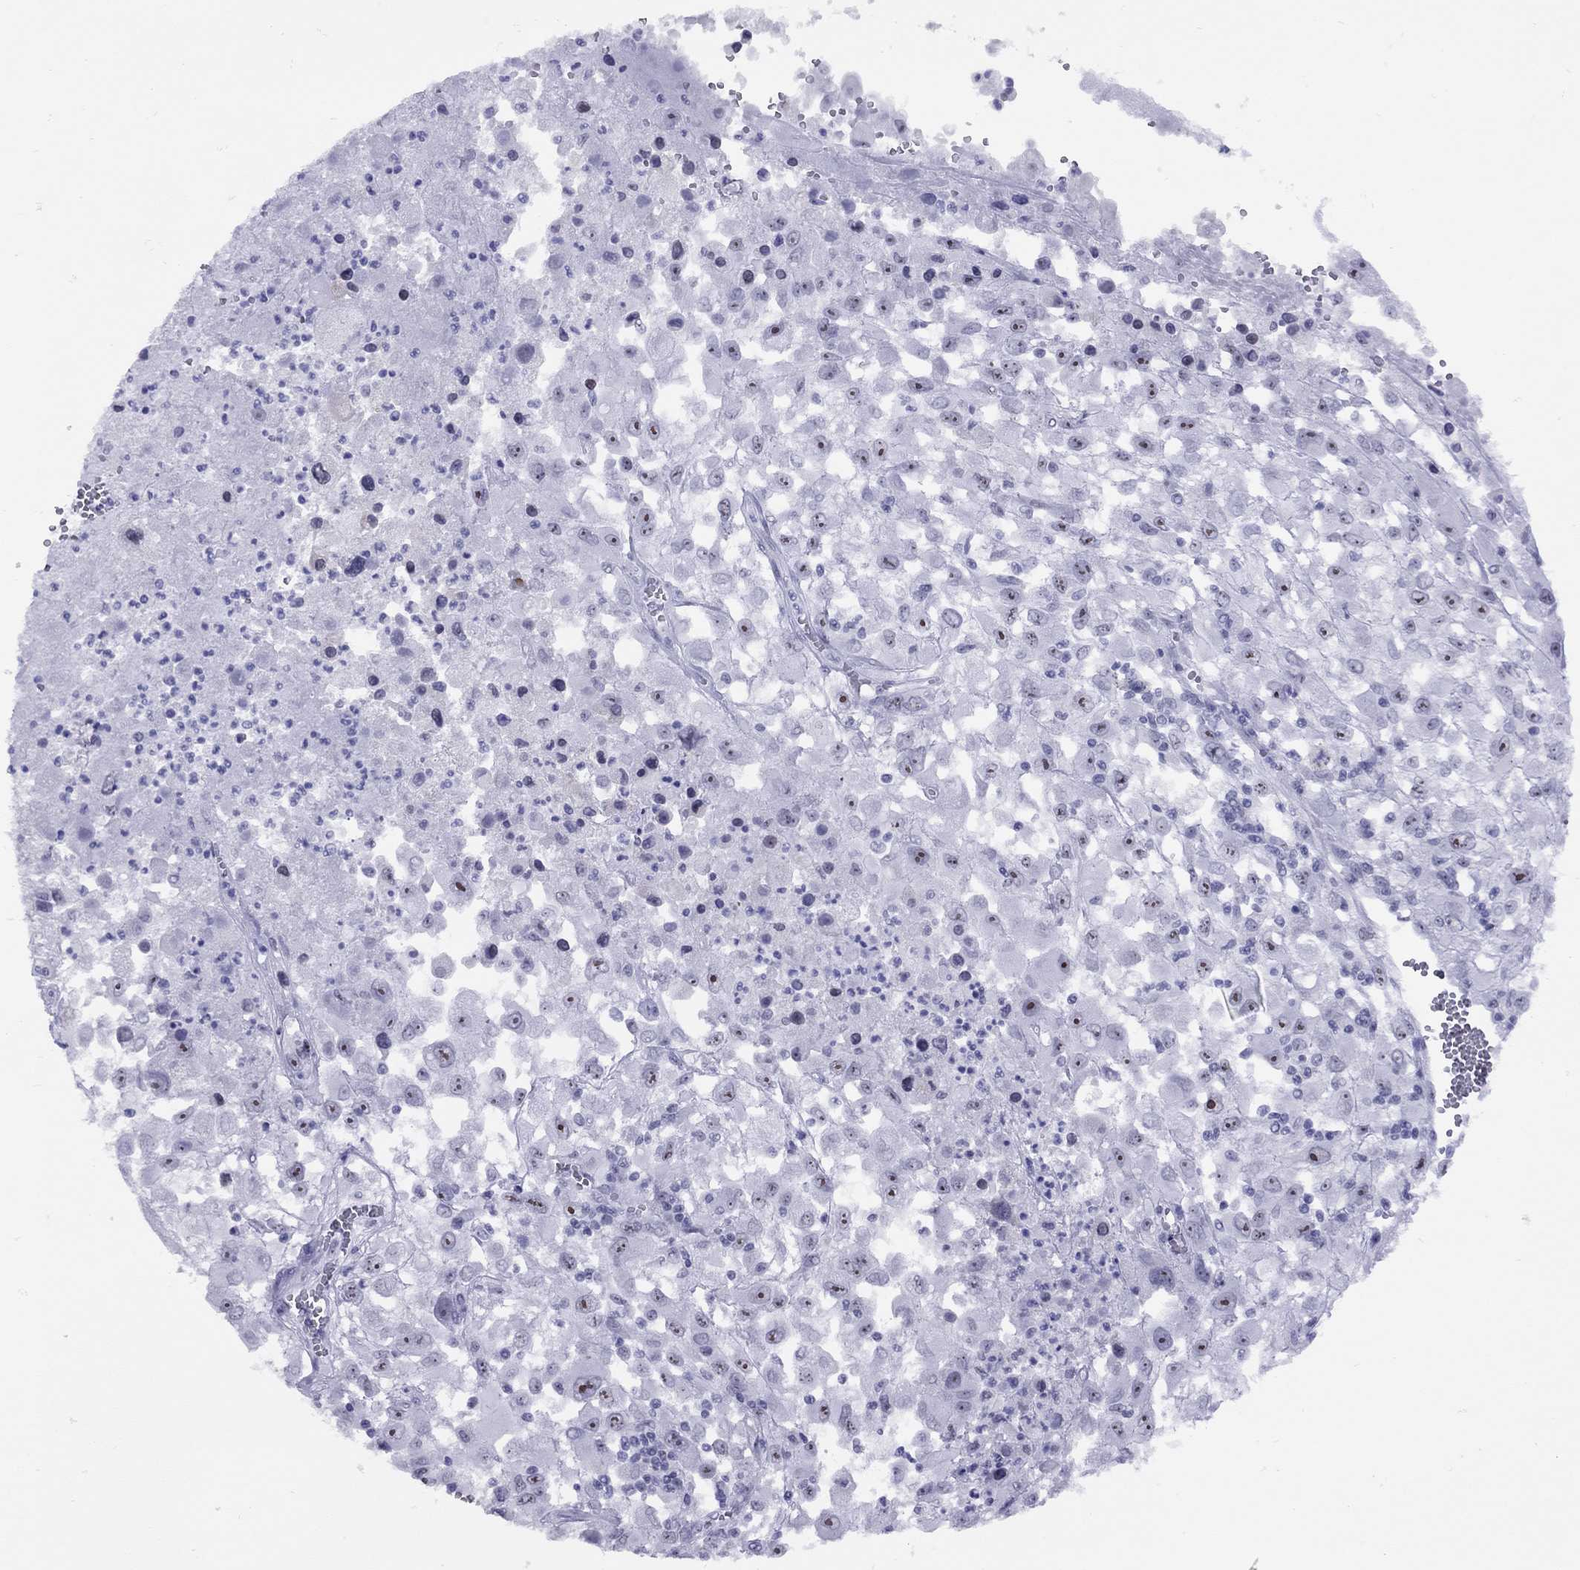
{"staining": {"intensity": "moderate", "quantity": "25%-75%", "location": "nuclear"}, "tissue": "melanoma", "cell_type": "Tumor cells", "image_type": "cancer", "snomed": [{"axis": "morphology", "description": "Malignant melanoma, Metastatic site"}, {"axis": "topography", "description": "Soft tissue"}], "caption": "An IHC micrograph of tumor tissue is shown. Protein staining in brown labels moderate nuclear positivity in melanoma within tumor cells.", "gene": "LYAR", "patient": {"sex": "male", "age": 50}}